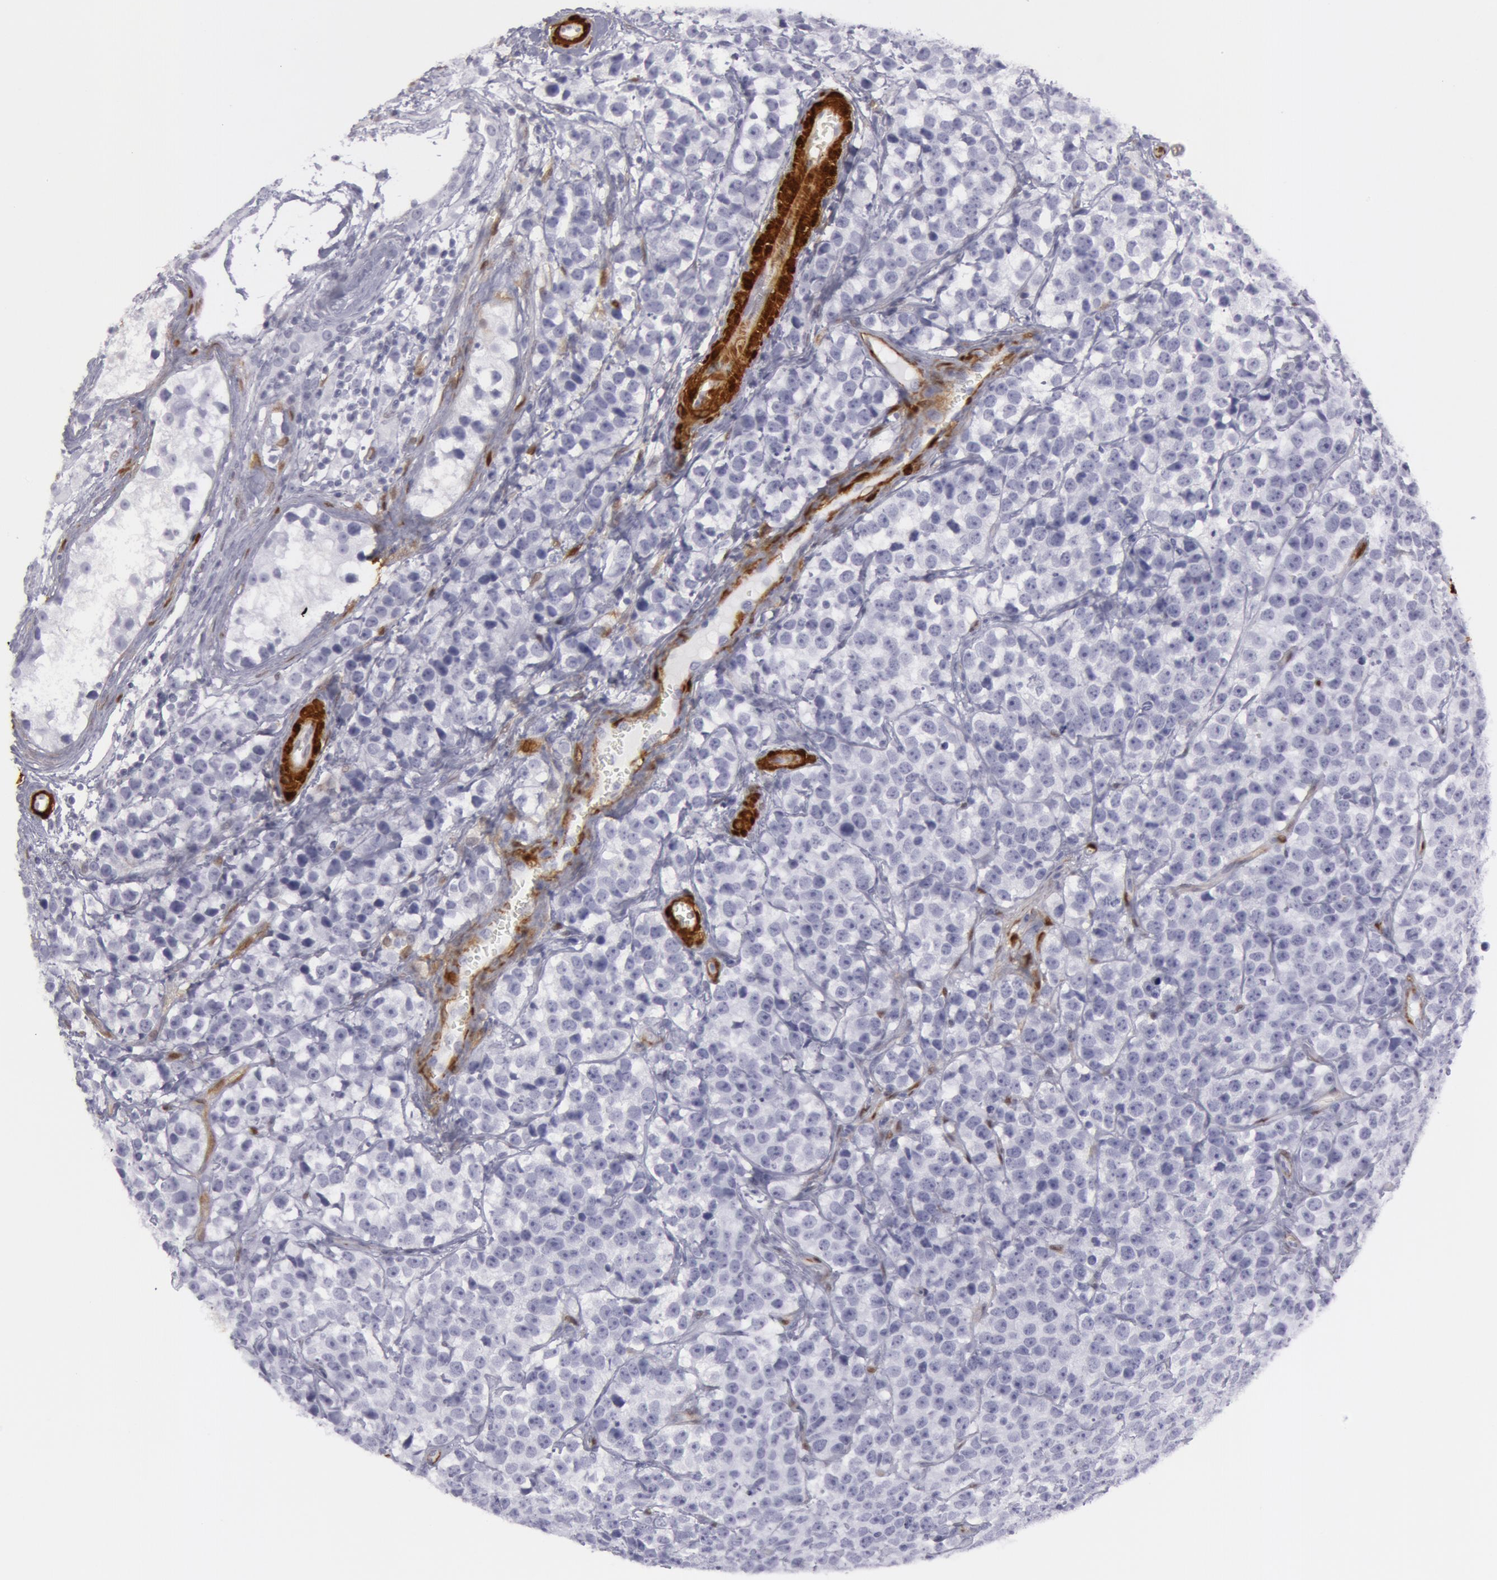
{"staining": {"intensity": "negative", "quantity": "none", "location": "none"}, "tissue": "testis cancer", "cell_type": "Tumor cells", "image_type": "cancer", "snomed": [{"axis": "morphology", "description": "Seminoma, NOS"}, {"axis": "topography", "description": "Testis"}], "caption": "An immunohistochemistry (IHC) histopathology image of seminoma (testis) is shown. There is no staining in tumor cells of seminoma (testis).", "gene": "TAGLN", "patient": {"sex": "male", "age": 25}}